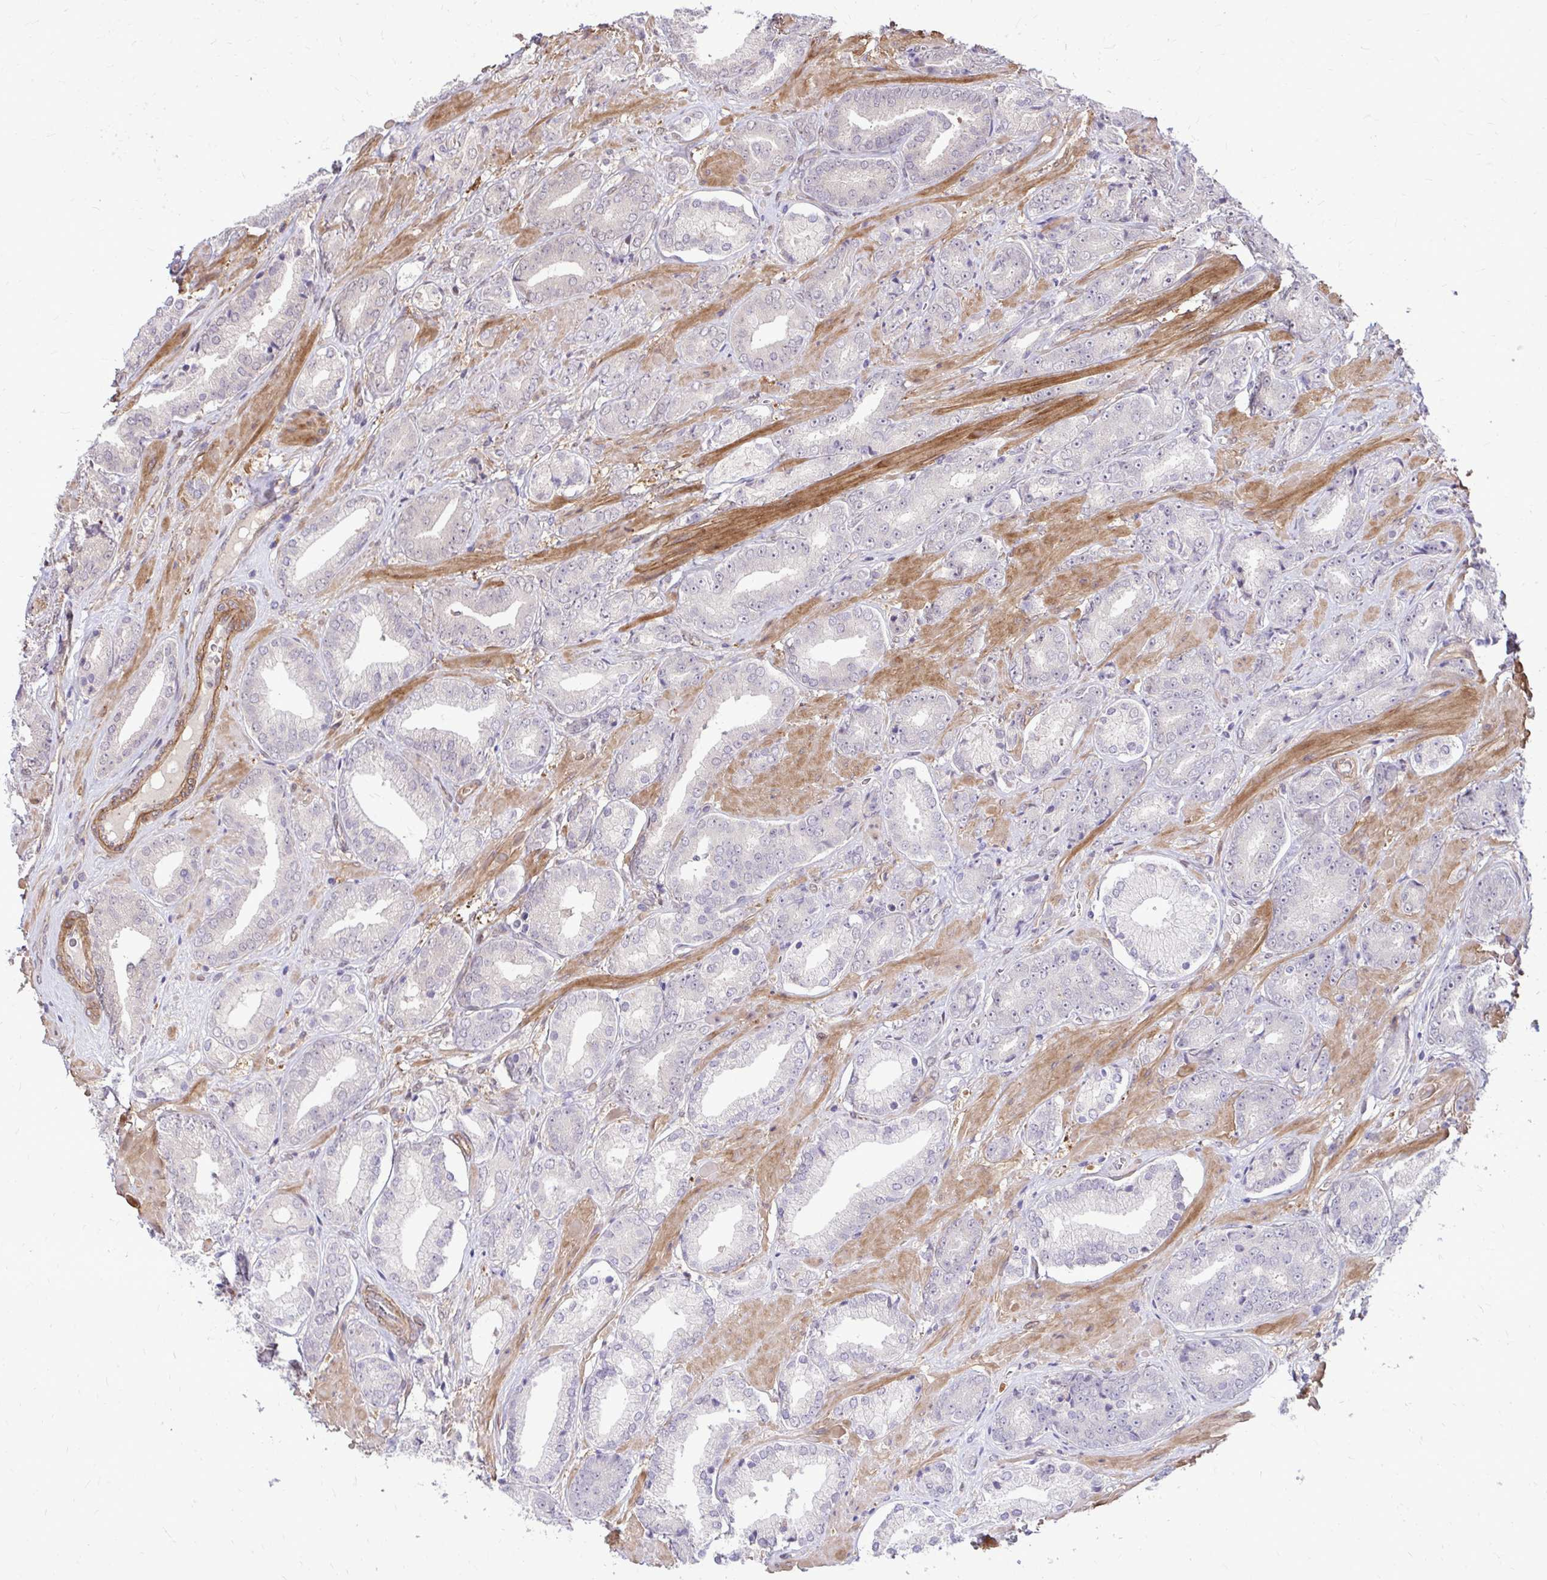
{"staining": {"intensity": "negative", "quantity": "none", "location": "none"}, "tissue": "prostate cancer", "cell_type": "Tumor cells", "image_type": "cancer", "snomed": [{"axis": "morphology", "description": "Adenocarcinoma, High grade"}, {"axis": "topography", "description": "Prostate"}], "caption": "This is a micrograph of IHC staining of prostate high-grade adenocarcinoma, which shows no positivity in tumor cells.", "gene": "TRIP6", "patient": {"sex": "male", "age": 56}}